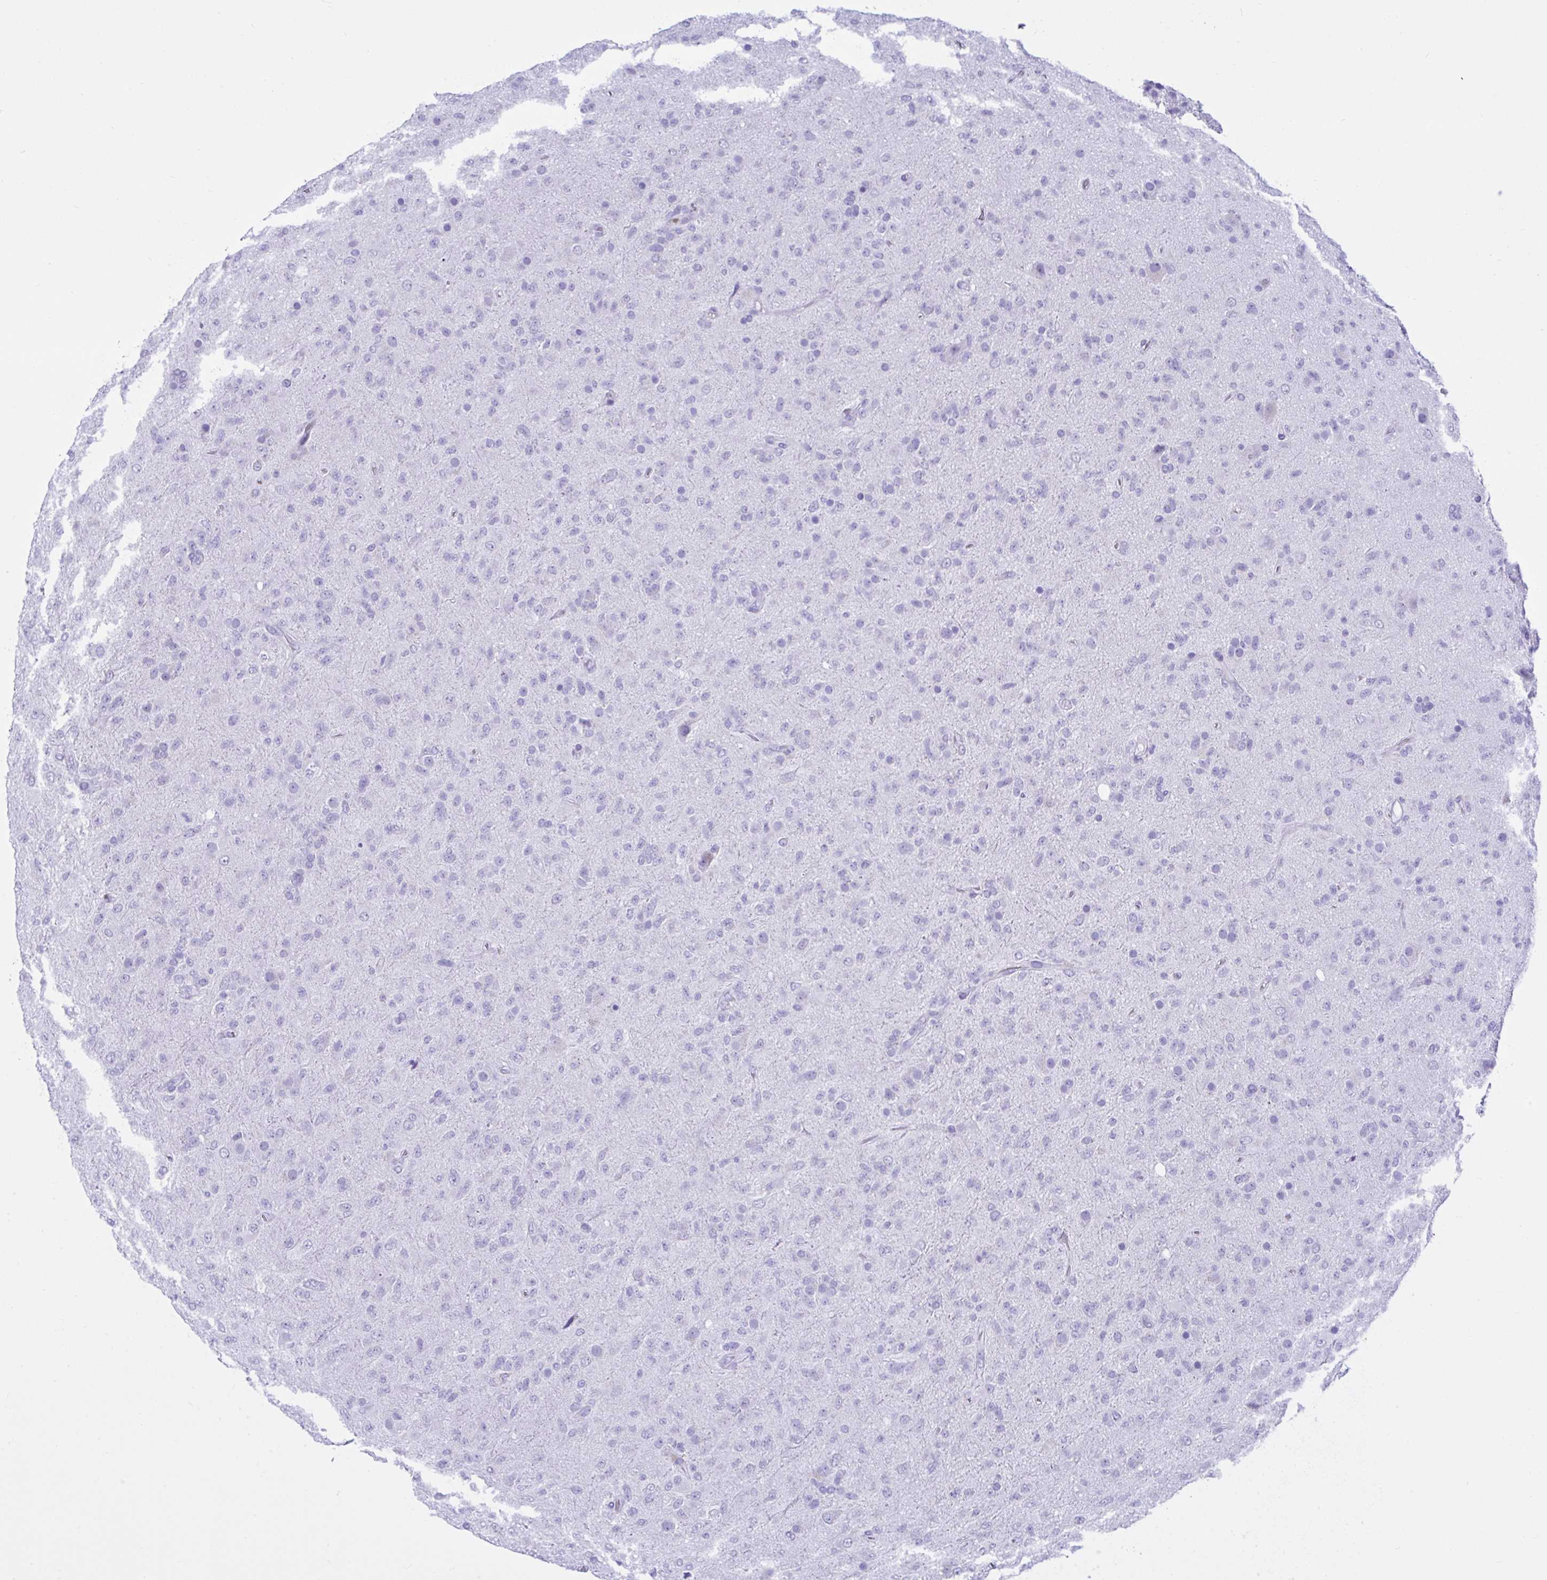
{"staining": {"intensity": "negative", "quantity": "none", "location": "none"}, "tissue": "glioma", "cell_type": "Tumor cells", "image_type": "cancer", "snomed": [{"axis": "morphology", "description": "Glioma, malignant, Low grade"}, {"axis": "topography", "description": "Brain"}], "caption": "Immunohistochemistry (IHC) photomicrograph of malignant glioma (low-grade) stained for a protein (brown), which demonstrates no staining in tumor cells.", "gene": "SEL1L2", "patient": {"sex": "male", "age": 65}}